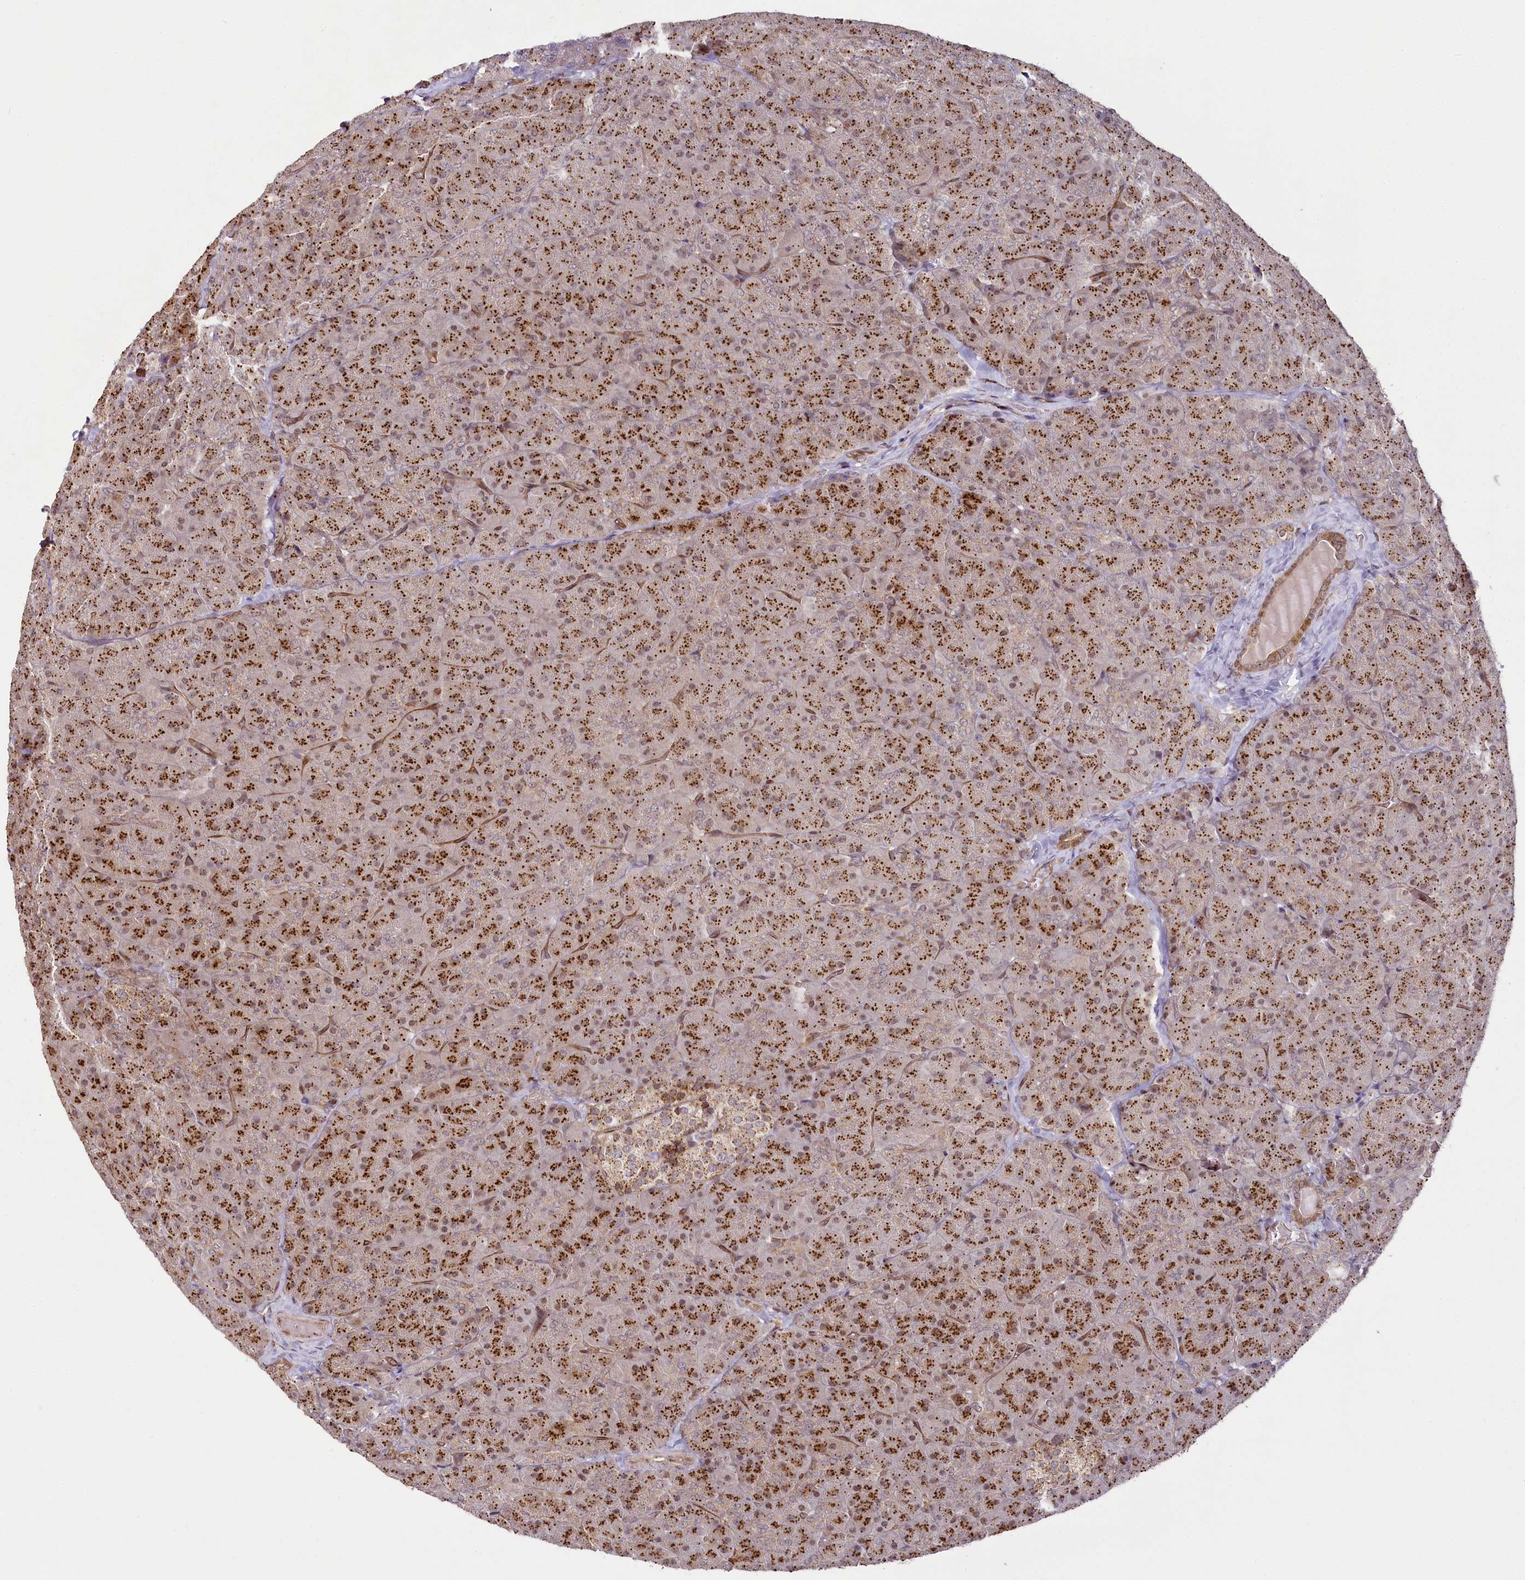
{"staining": {"intensity": "strong", "quantity": ">75%", "location": "cytoplasmic/membranous"}, "tissue": "pancreas", "cell_type": "Exocrine glandular cells", "image_type": "normal", "snomed": [{"axis": "morphology", "description": "Normal tissue, NOS"}, {"axis": "topography", "description": "Pancreas"}], "caption": "Immunohistochemical staining of unremarkable pancreas reveals high levels of strong cytoplasmic/membranous staining in about >75% of exocrine glandular cells.", "gene": "COPG1", "patient": {"sex": "male", "age": 36}}